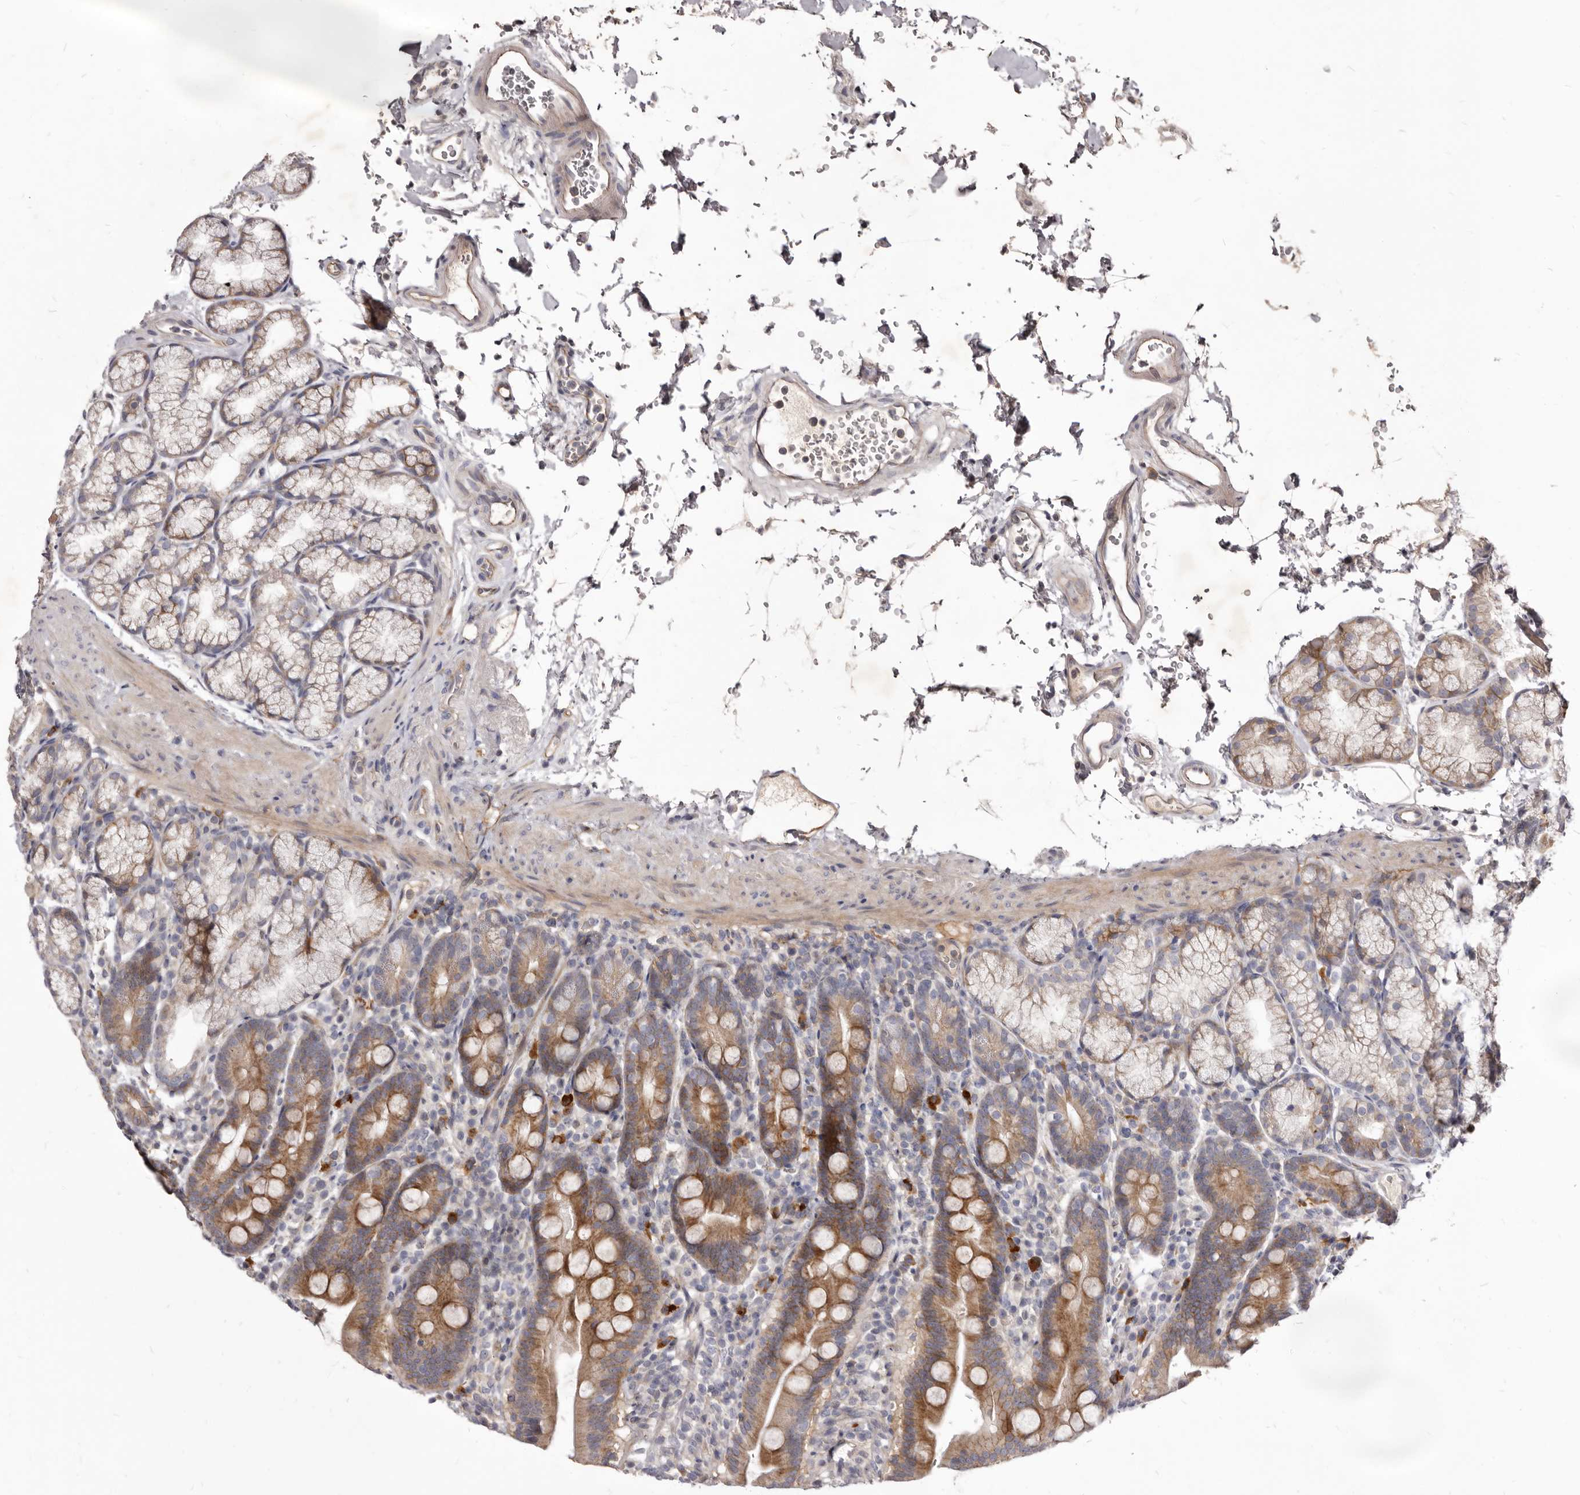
{"staining": {"intensity": "moderate", "quantity": ">75%", "location": "cytoplasmic/membranous"}, "tissue": "duodenum", "cell_type": "Glandular cells", "image_type": "normal", "snomed": [{"axis": "morphology", "description": "Normal tissue, NOS"}, {"axis": "topography", "description": "Duodenum"}], "caption": "Protein expression analysis of normal human duodenum reveals moderate cytoplasmic/membranous expression in about >75% of glandular cells.", "gene": "FAS", "patient": {"sex": "male", "age": 54}}